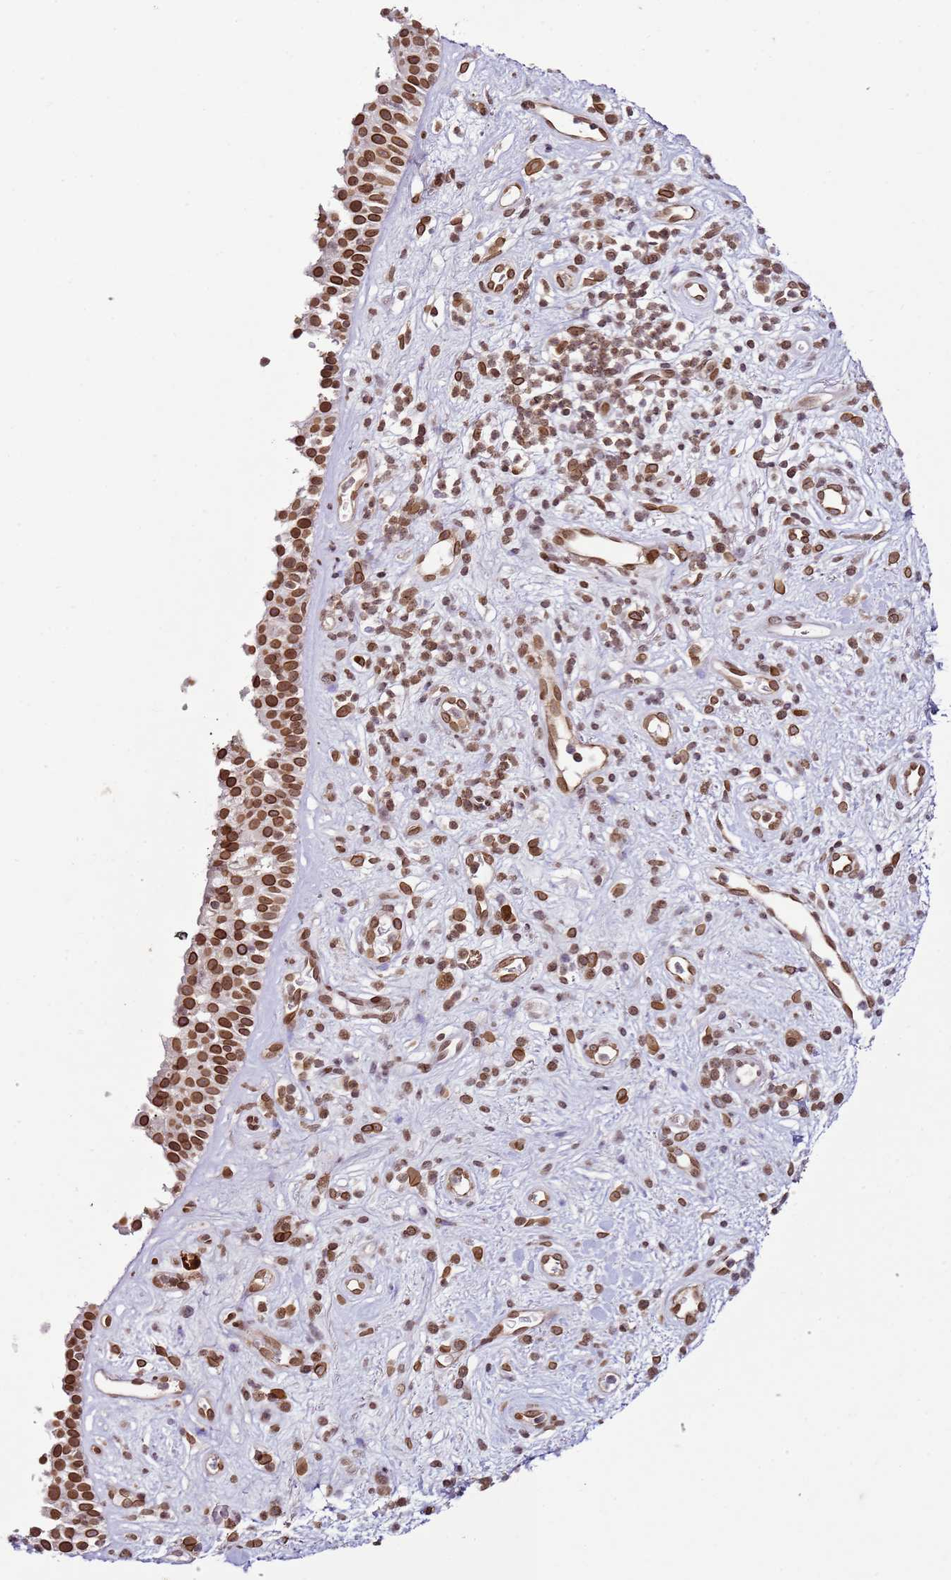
{"staining": {"intensity": "strong", "quantity": ">75%", "location": "nuclear"}, "tissue": "nasopharynx", "cell_type": "Respiratory epithelial cells", "image_type": "normal", "snomed": [{"axis": "morphology", "description": "Normal tissue, NOS"}, {"axis": "morphology", "description": "Squamous cell carcinoma, NOS"}, {"axis": "topography", "description": "Nasopharynx"}, {"axis": "topography", "description": "Head-Neck"}], "caption": "Protein staining of unremarkable nasopharynx reveals strong nuclear expression in about >75% of respiratory epithelial cells. (brown staining indicates protein expression, while blue staining denotes nuclei).", "gene": "POU6F1", "patient": {"sex": "male", "age": 85}}